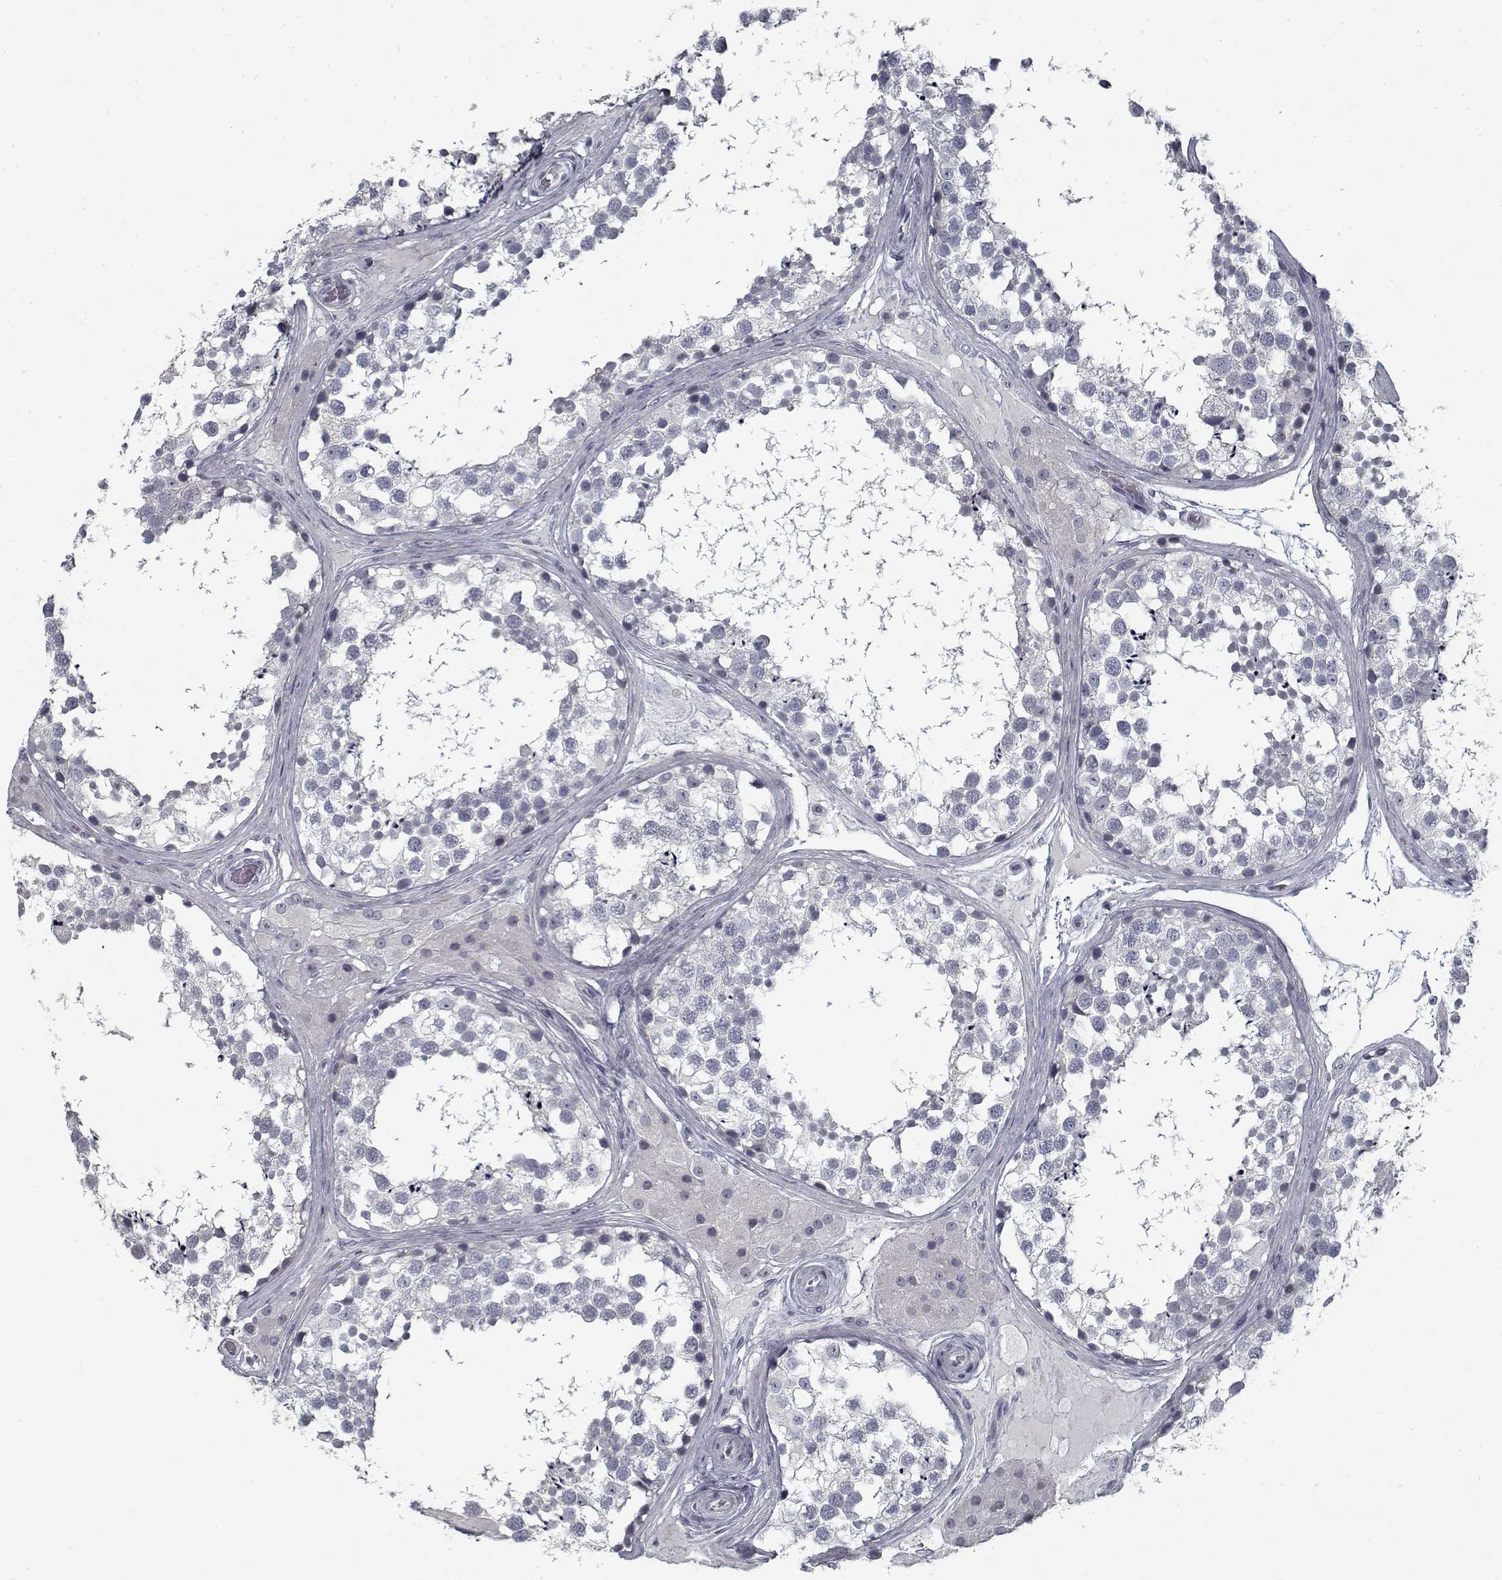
{"staining": {"intensity": "negative", "quantity": "none", "location": "none"}, "tissue": "testis", "cell_type": "Cells in seminiferous ducts", "image_type": "normal", "snomed": [{"axis": "morphology", "description": "Normal tissue, NOS"}, {"axis": "morphology", "description": "Seminoma, NOS"}, {"axis": "topography", "description": "Testis"}], "caption": "A high-resolution histopathology image shows IHC staining of unremarkable testis, which demonstrates no significant positivity in cells in seminiferous ducts.", "gene": "GAD2", "patient": {"sex": "male", "age": 65}}